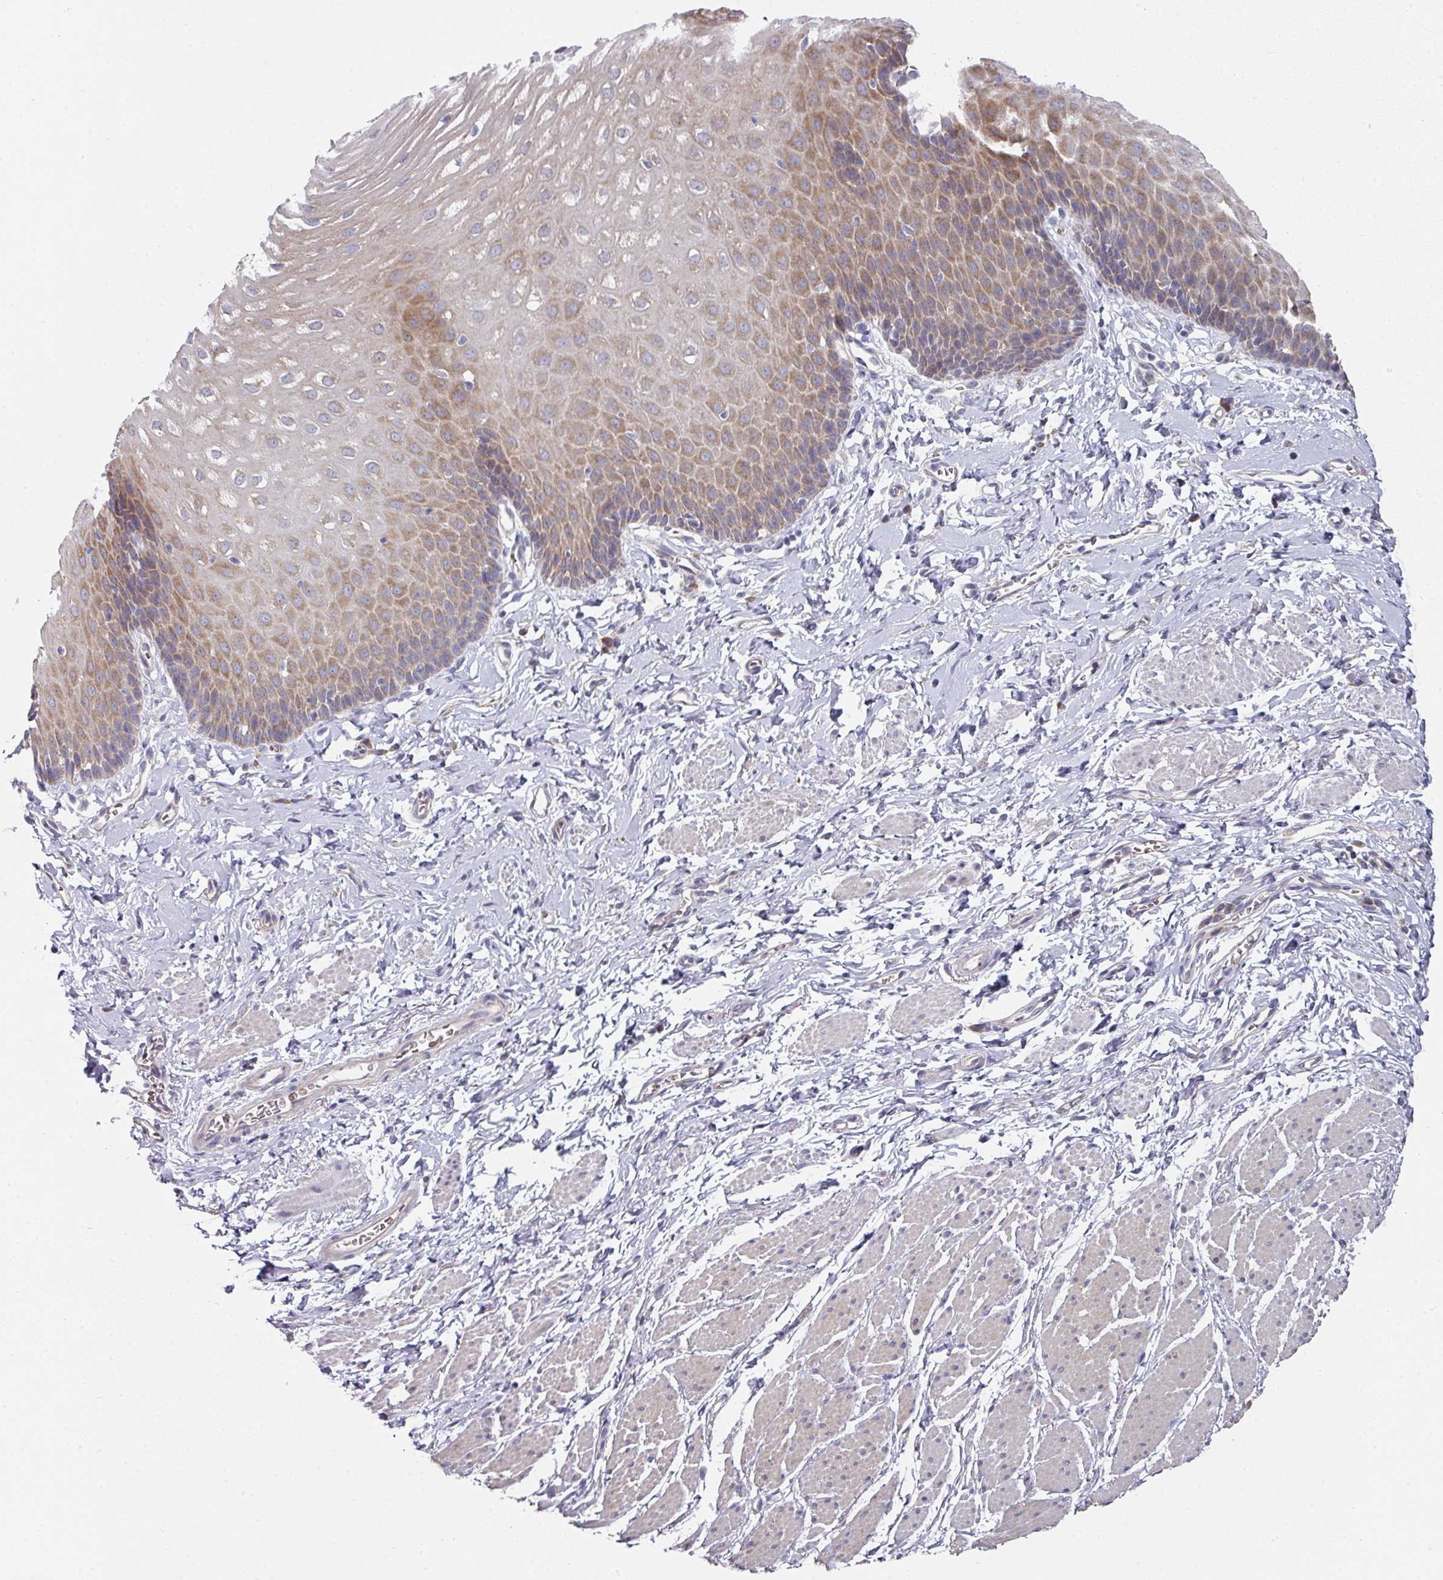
{"staining": {"intensity": "moderate", "quantity": "25%-75%", "location": "cytoplasmic/membranous"}, "tissue": "esophagus", "cell_type": "Squamous epithelial cells", "image_type": "normal", "snomed": [{"axis": "morphology", "description": "Normal tissue, NOS"}, {"axis": "topography", "description": "Esophagus"}], "caption": "This histopathology image reveals benign esophagus stained with immunohistochemistry (IHC) to label a protein in brown. The cytoplasmic/membranous of squamous epithelial cells show moderate positivity for the protein. Nuclei are counter-stained blue.", "gene": "PYROXD2", "patient": {"sex": "male", "age": 70}}